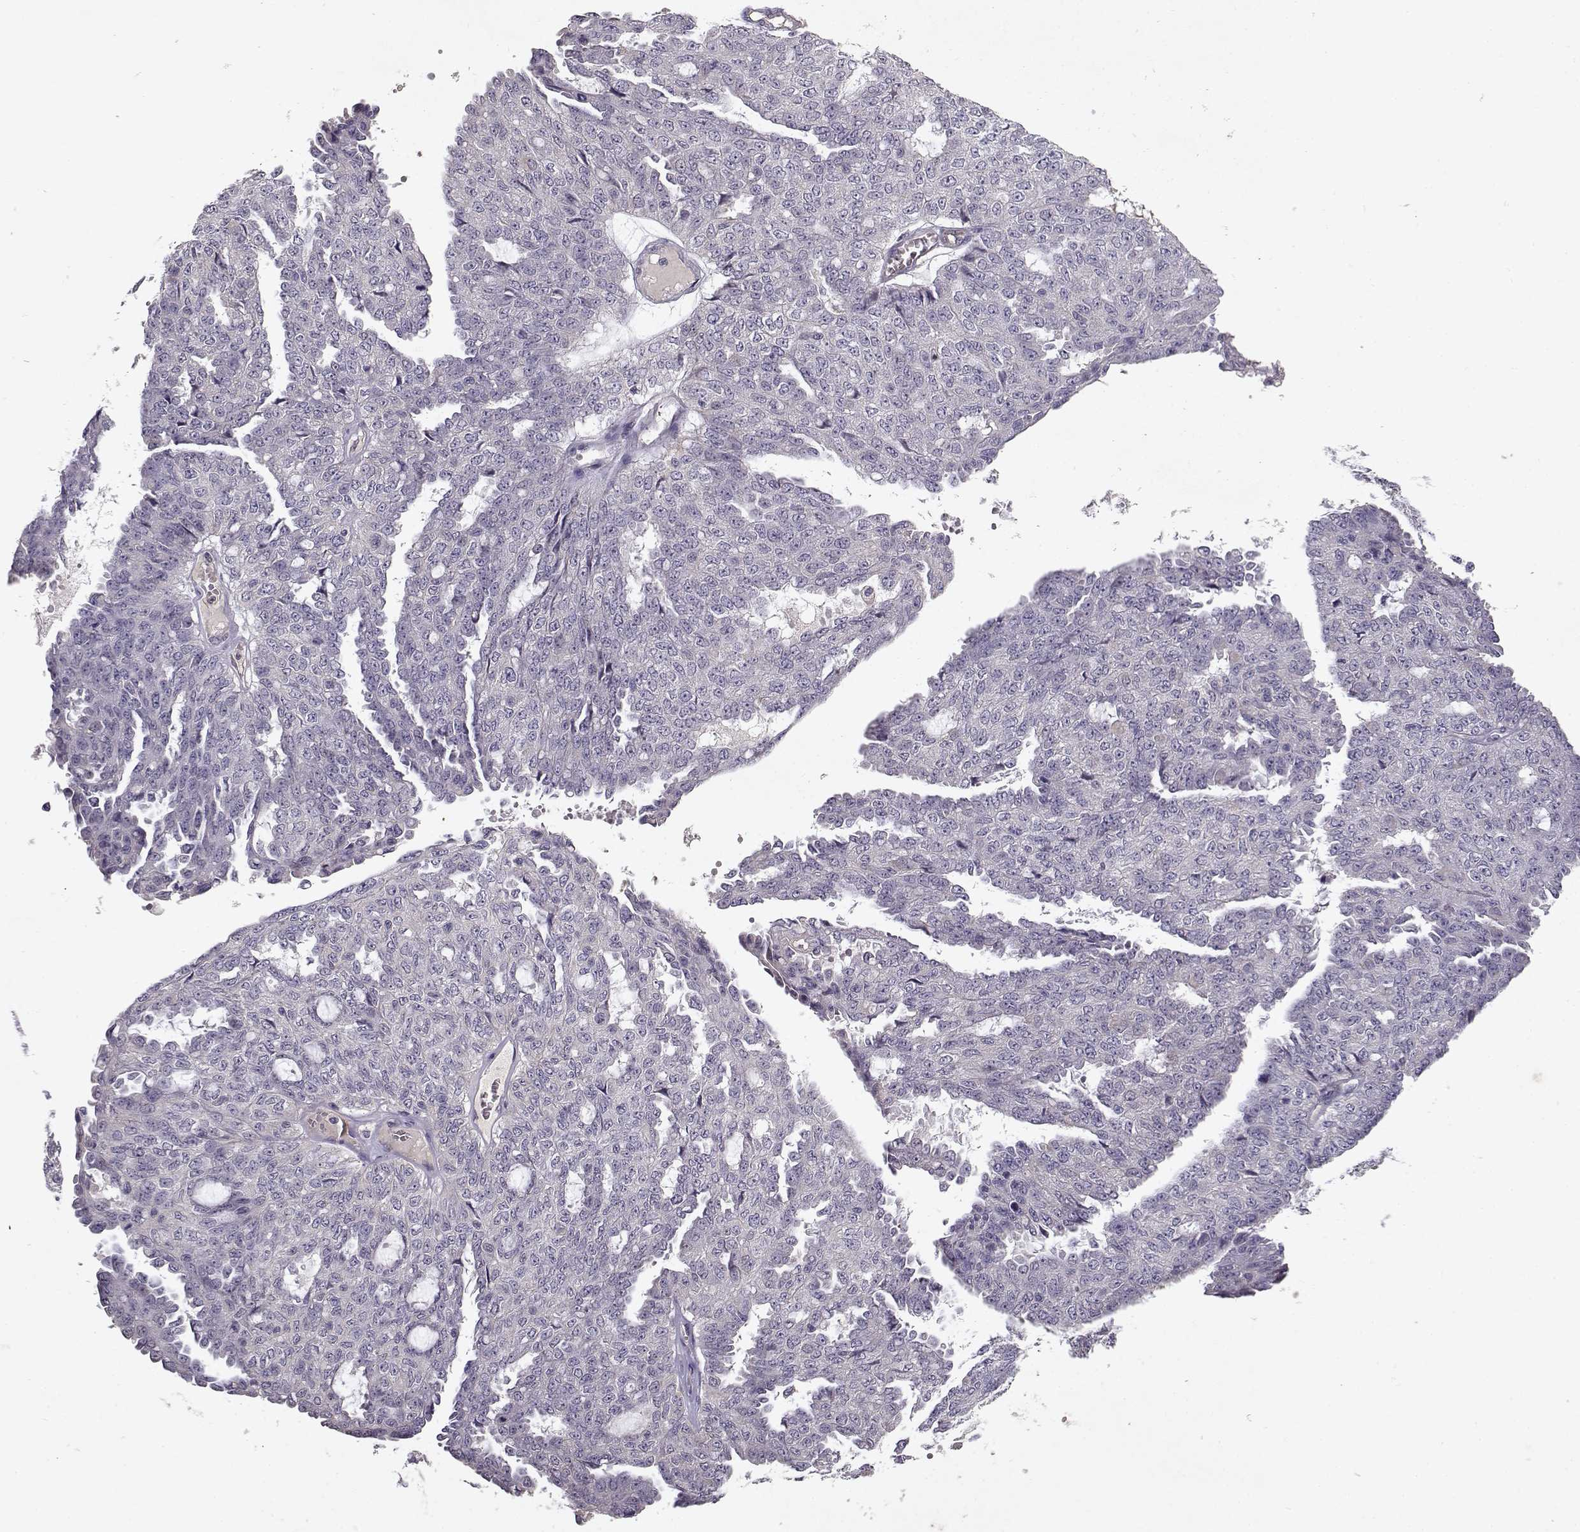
{"staining": {"intensity": "negative", "quantity": "none", "location": "none"}, "tissue": "ovarian cancer", "cell_type": "Tumor cells", "image_type": "cancer", "snomed": [{"axis": "morphology", "description": "Cystadenocarcinoma, serous, NOS"}, {"axis": "topography", "description": "Ovary"}], "caption": "Photomicrograph shows no significant protein staining in tumor cells of ovarian serous cystadenocarcinoma.", "gene": "BMX", "patient": {"sex": "female", "age": 71}}